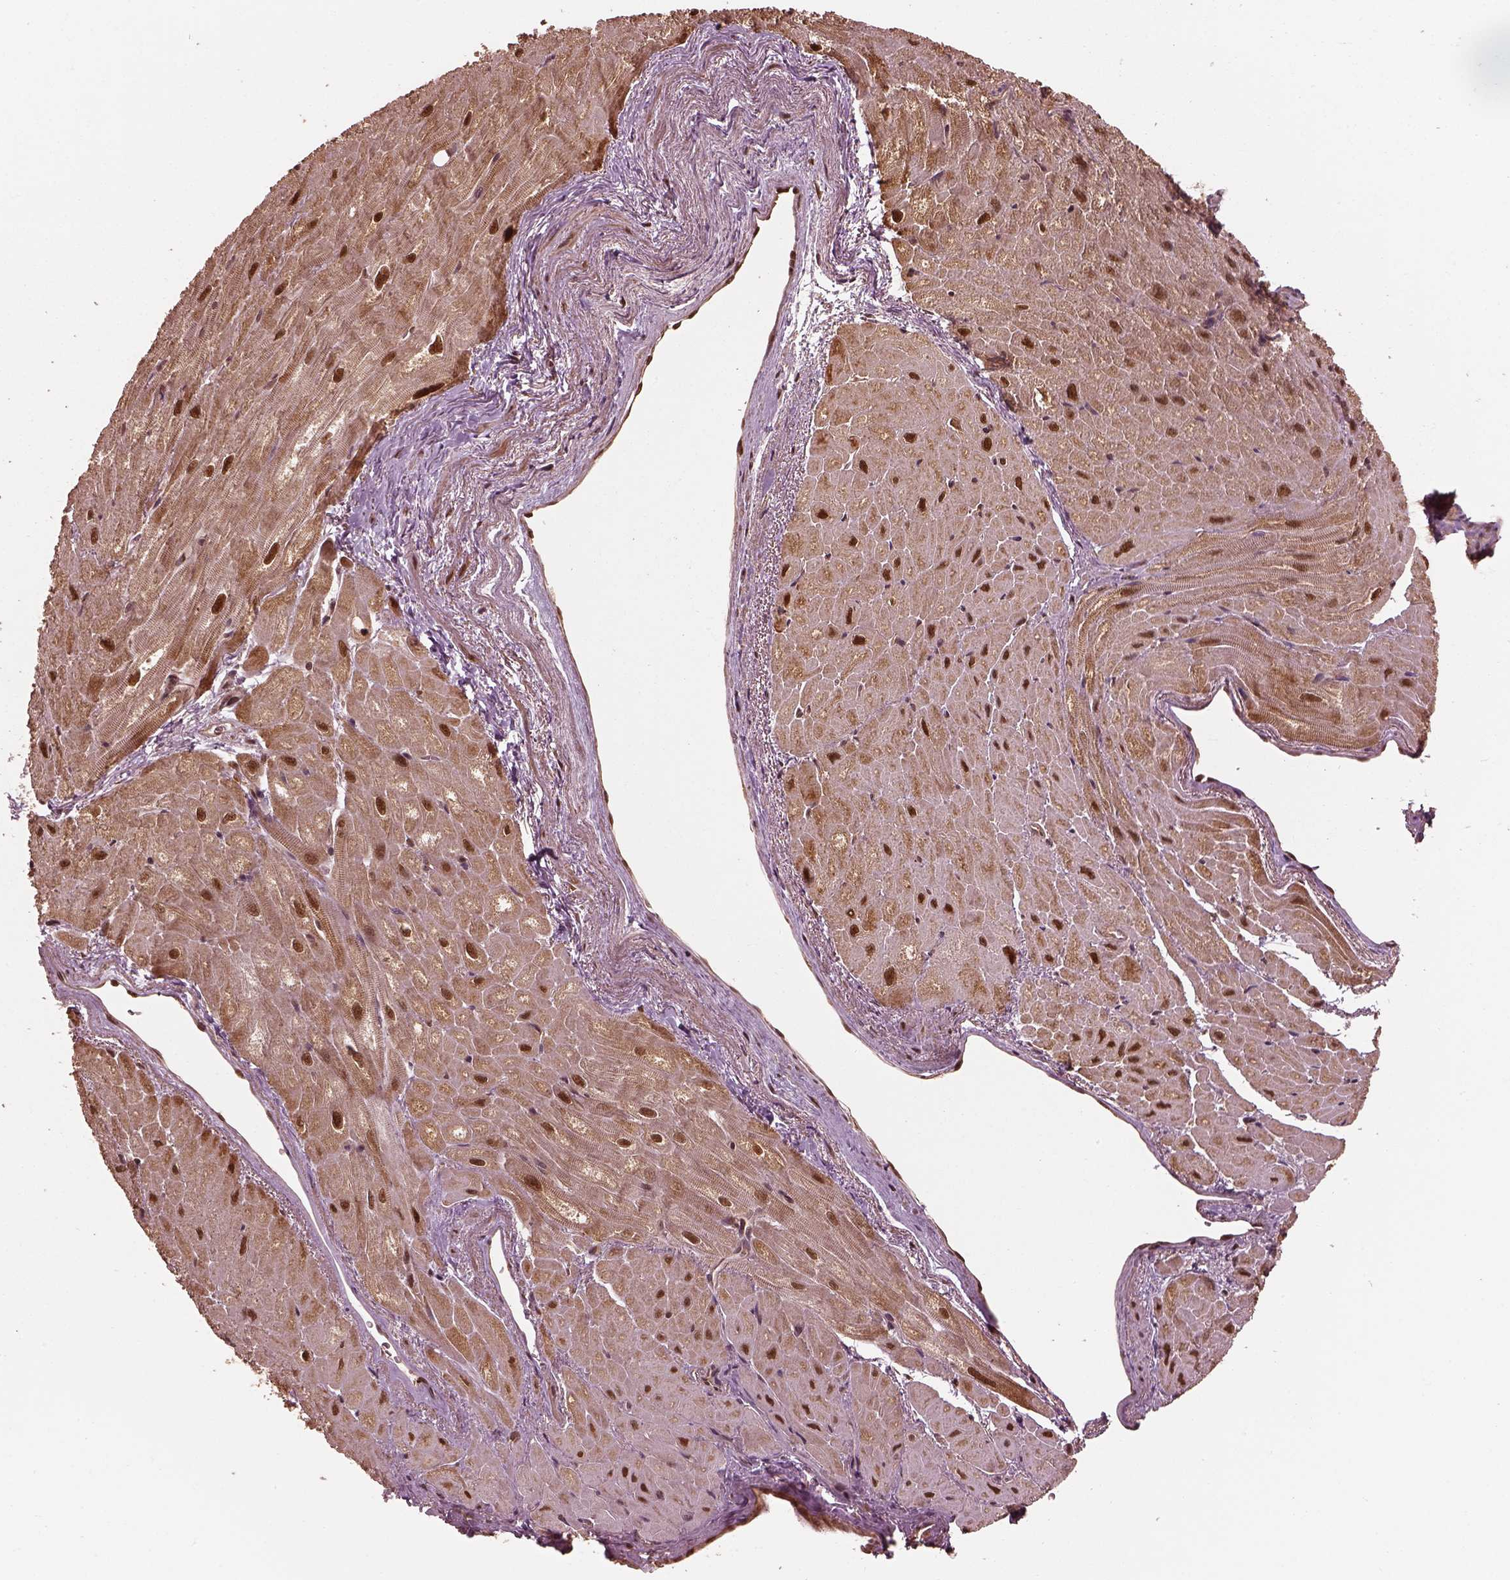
{"staining": {"intensity": "strong", "quantity": ">75%", "location": "nuclear"}, "tissue": "heart muscle", "cell_type": "Cardiomyocytes", "image_type": "normal", "snomed": [{"axis": "morphology", "description": "Normal tissue, NOS"}, {"axis": "topography", "description": "Heart"}], "caption": "DAB (3,3'-diaminobenzidine) immunohistochemical staining of benign heart muscle displays strong nuclear protein staining in about >75% of cardiomyocytes. (brown staining indicates protein expression, while blue staining denotes nuclei).", "gene": "PSMC5", "patient": {"sex": "male", "age": 62}}